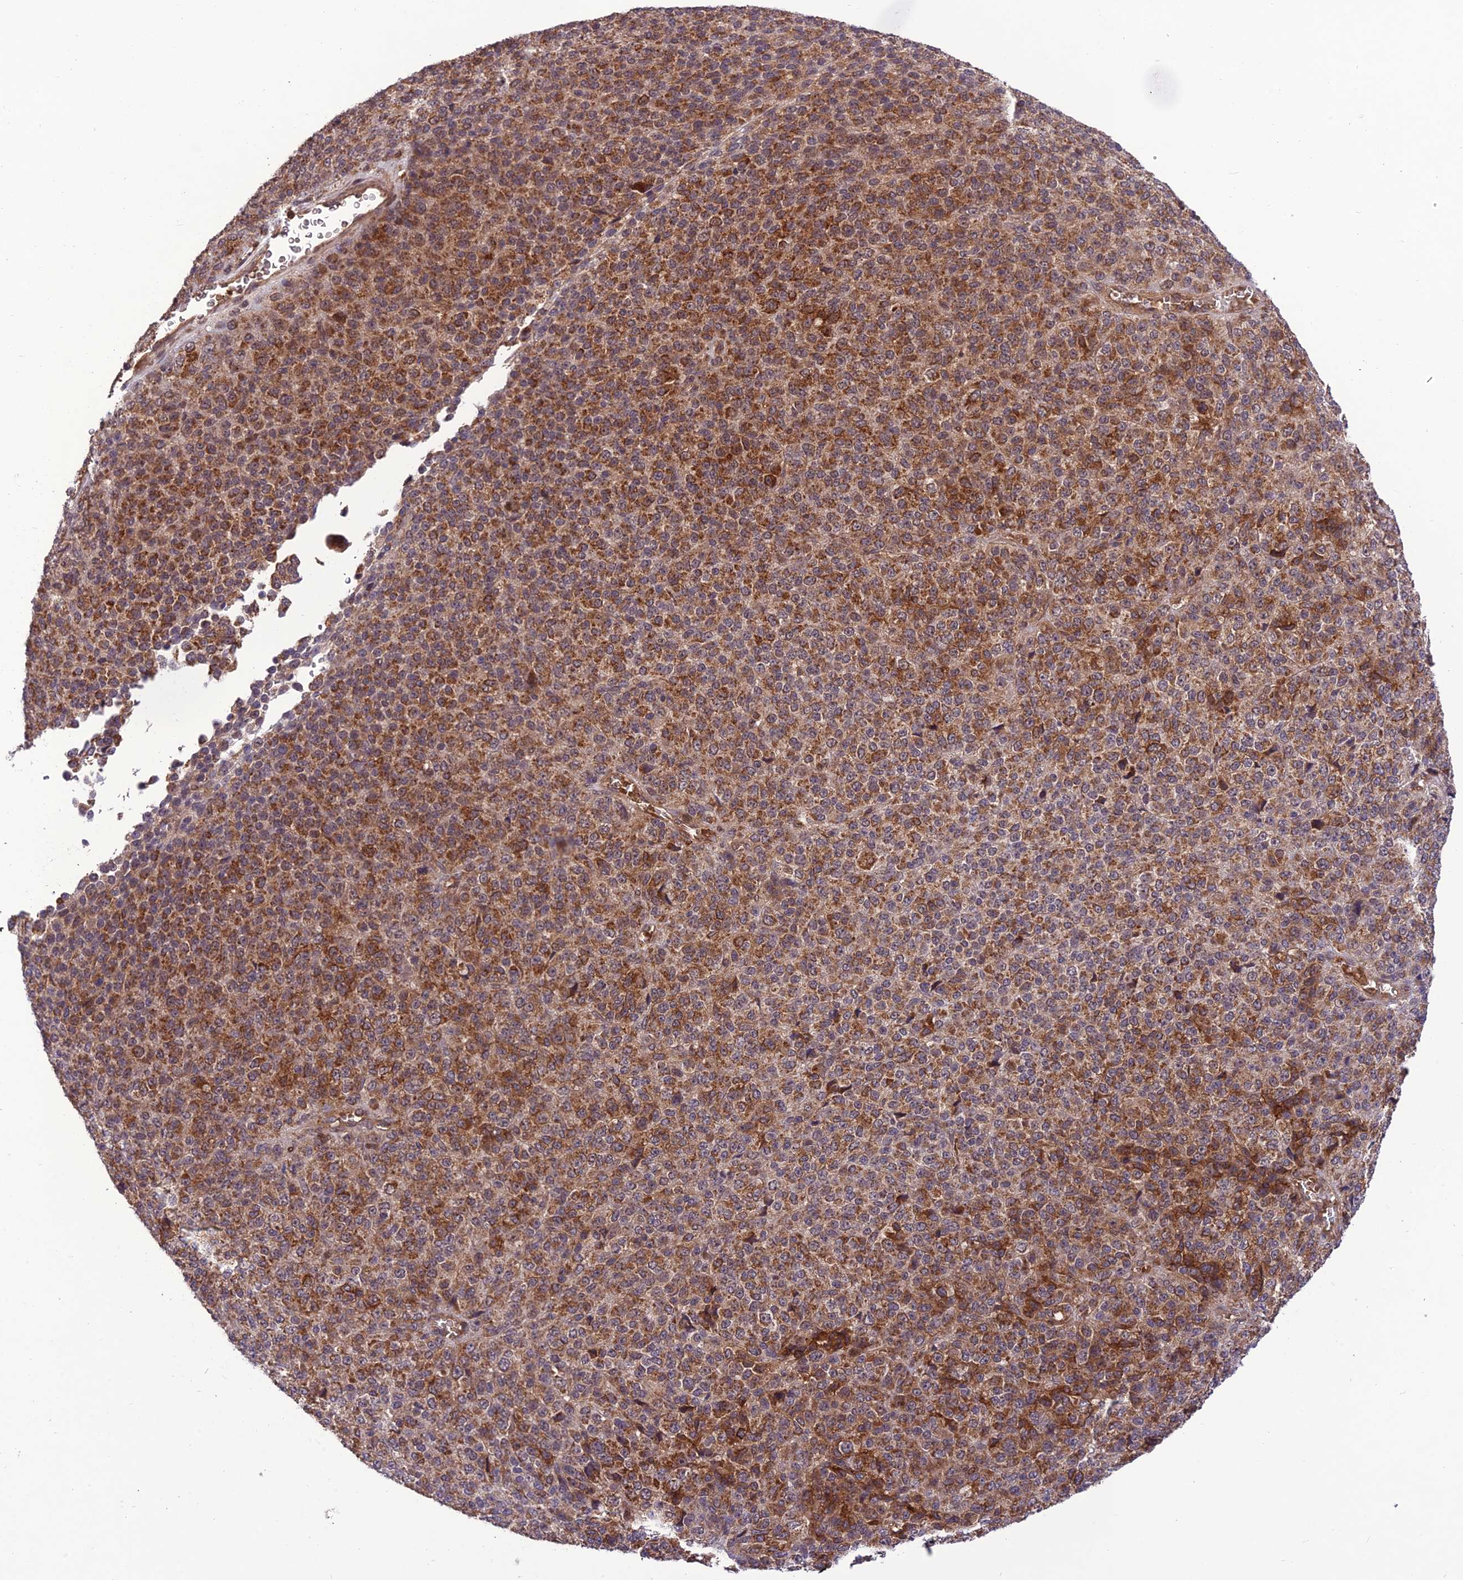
{"staining": {"intensity": "moderate", "quantity": ">75%", "location": "cytoplasmic/membranous"}, "tissue": "melanoma", "cell_type": "Tumor cells", "image_type": "cancer", "snomed": [{"axis": "morphology", "description": "Malignant melanoma, Metastatic site"}, {"axis": "topography", "description": "Brain"}], "caption": "Immunohistochemical staining of human malignant melanoma (metastatic site) displays medium levels of moderate cytoplasmic/membranous protein positivity in approximately >75% of tumor cells.", "gene": "NDUFC1", "patient": {"sex": "female", "age": 56}}